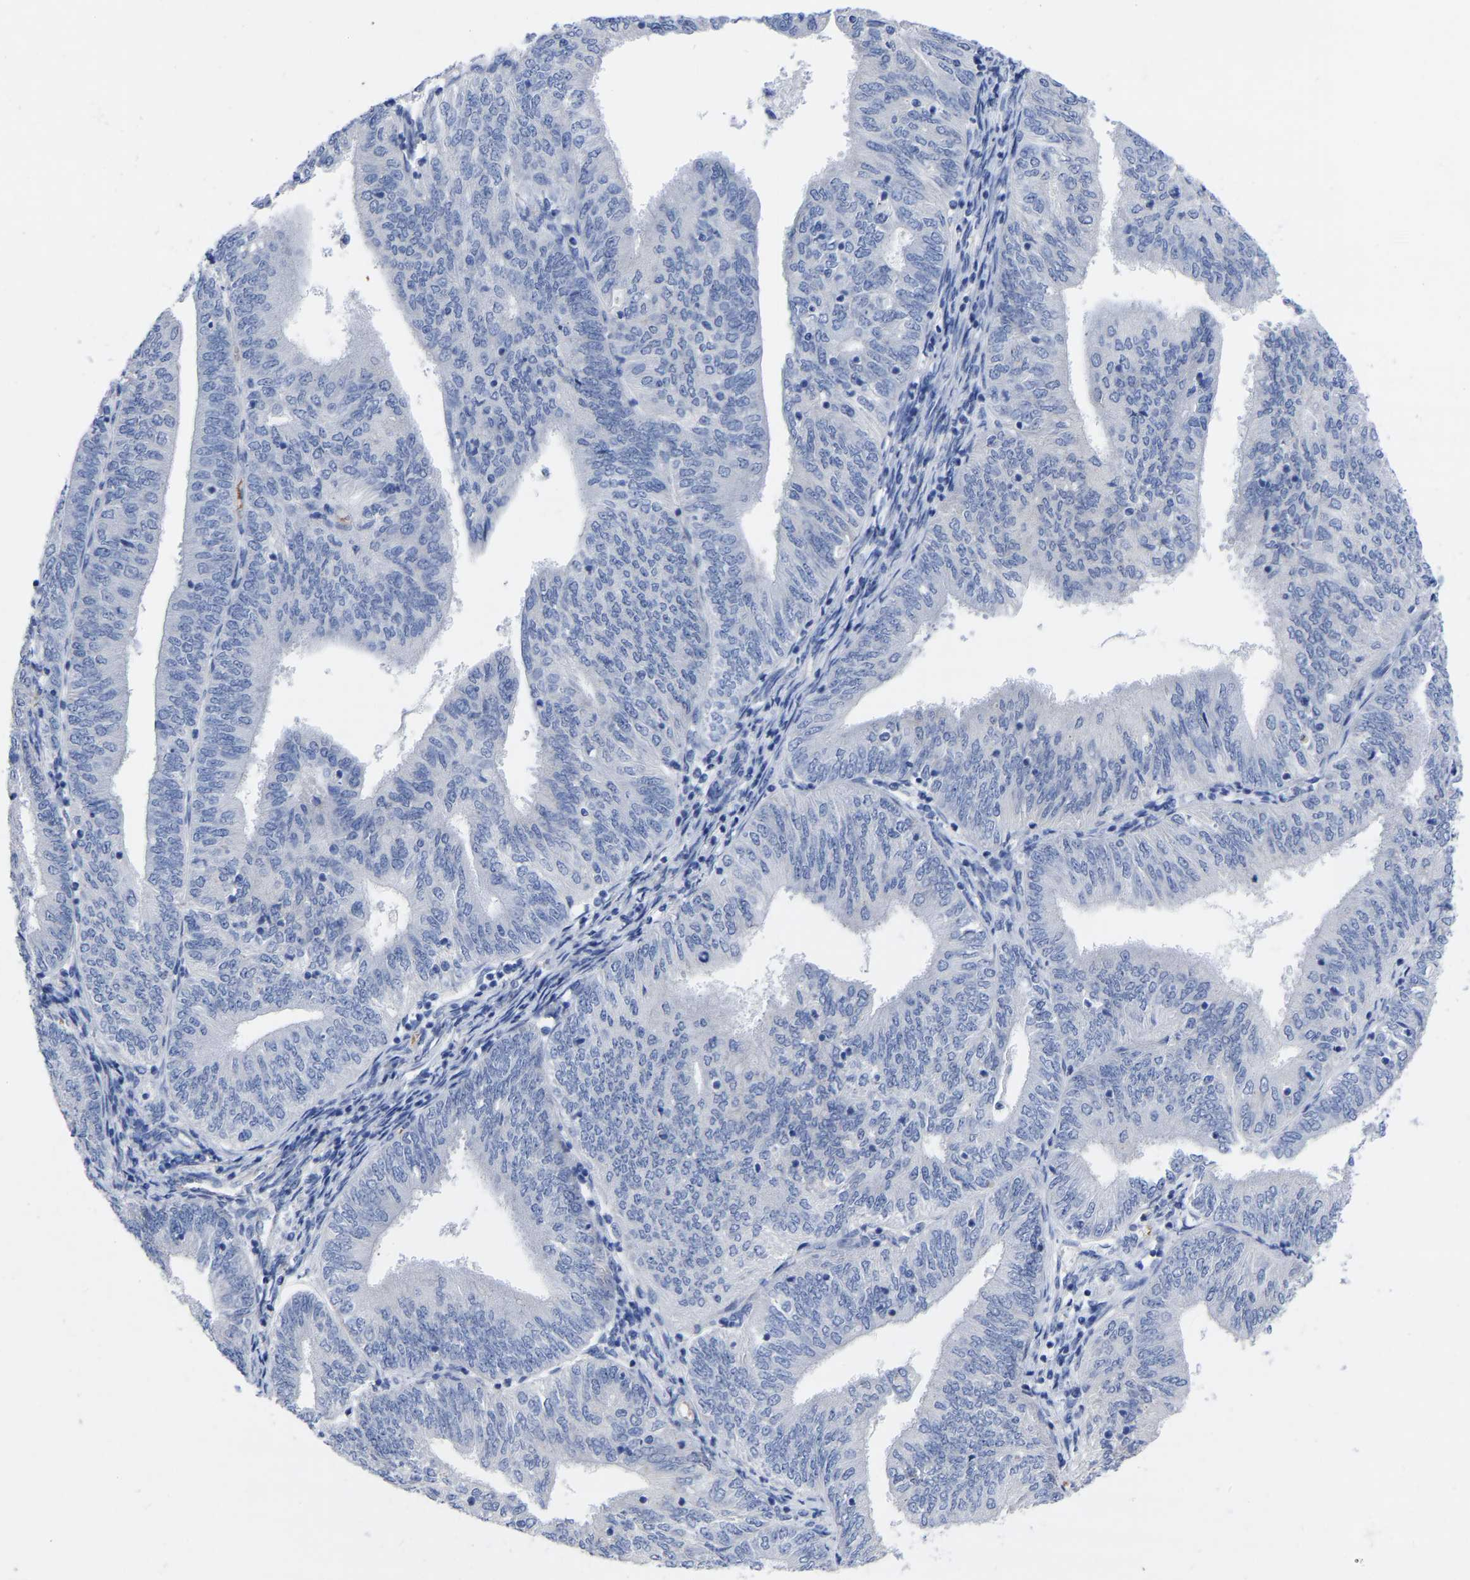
{"staining": {"intensity": "negative", "quantity": "none", "location": "none"}, "tissue": "endometrial cancer", "cell_type": "Tumor cells", "image_type": "cancer", "snomed": [{"axis": "morphology", "description": "Adenocarcinoma, NOS"}, {"axis": "topography", "description": "Endometrium"}], "caption": "Immunohistochemistry (IHC) micrograph of neoplastic tissue: human endometrial adenocarcinoma stained with DAB (3,3'-diaminobenzidine) displays no significant protein expression in tumor cells.", "gene": "GDF3", "patient": {"sex": "female", "age": 58}}